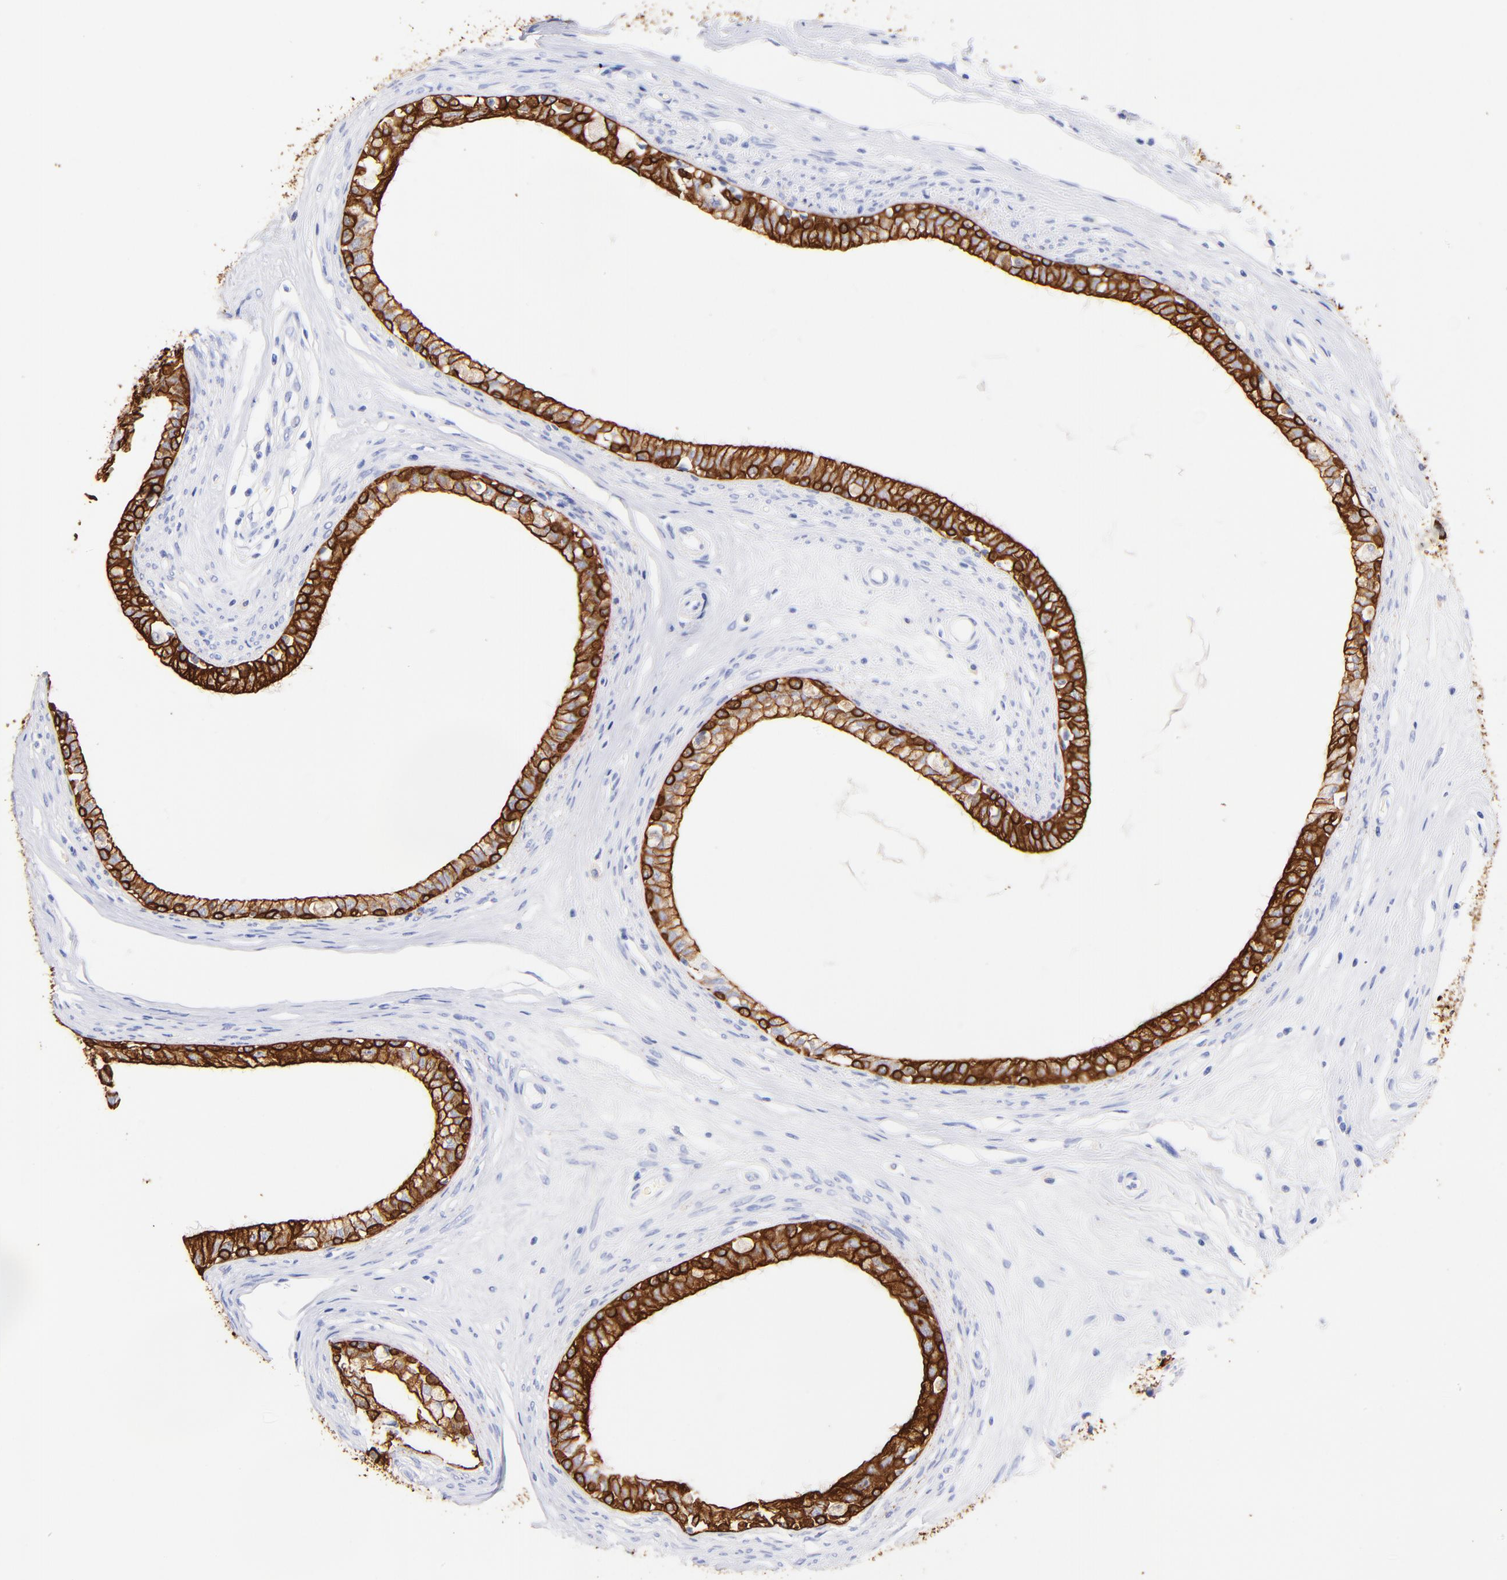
{"staining": {"intensity": "strong", "quantity": ">75%", "location": "cytoplasmic/membranous"}, "tissue": "epididymis", "cell_type": "Glandular cells", "image_type": "normal", "snomed": [{"axis": "morphology", "description": "Normal tissue, NOS"}, {"axis": "morphology", "description": "Inflammation, NOS"}, {"axis": "topography", "description": "Epididymis"}], "caption": "Immunohistochemistry histopathology image of unremarkable epididymis: epididymis stained using immunohistochemistry (IHC) exhibits high levels of strong protein expression localized specifically in the cytoplasmic/membranous of glandular cells, appearing as a cytoplasmic/membranous brown color.", "gene": "KRT19", "patient": {"sex": "male", "age": 84}}